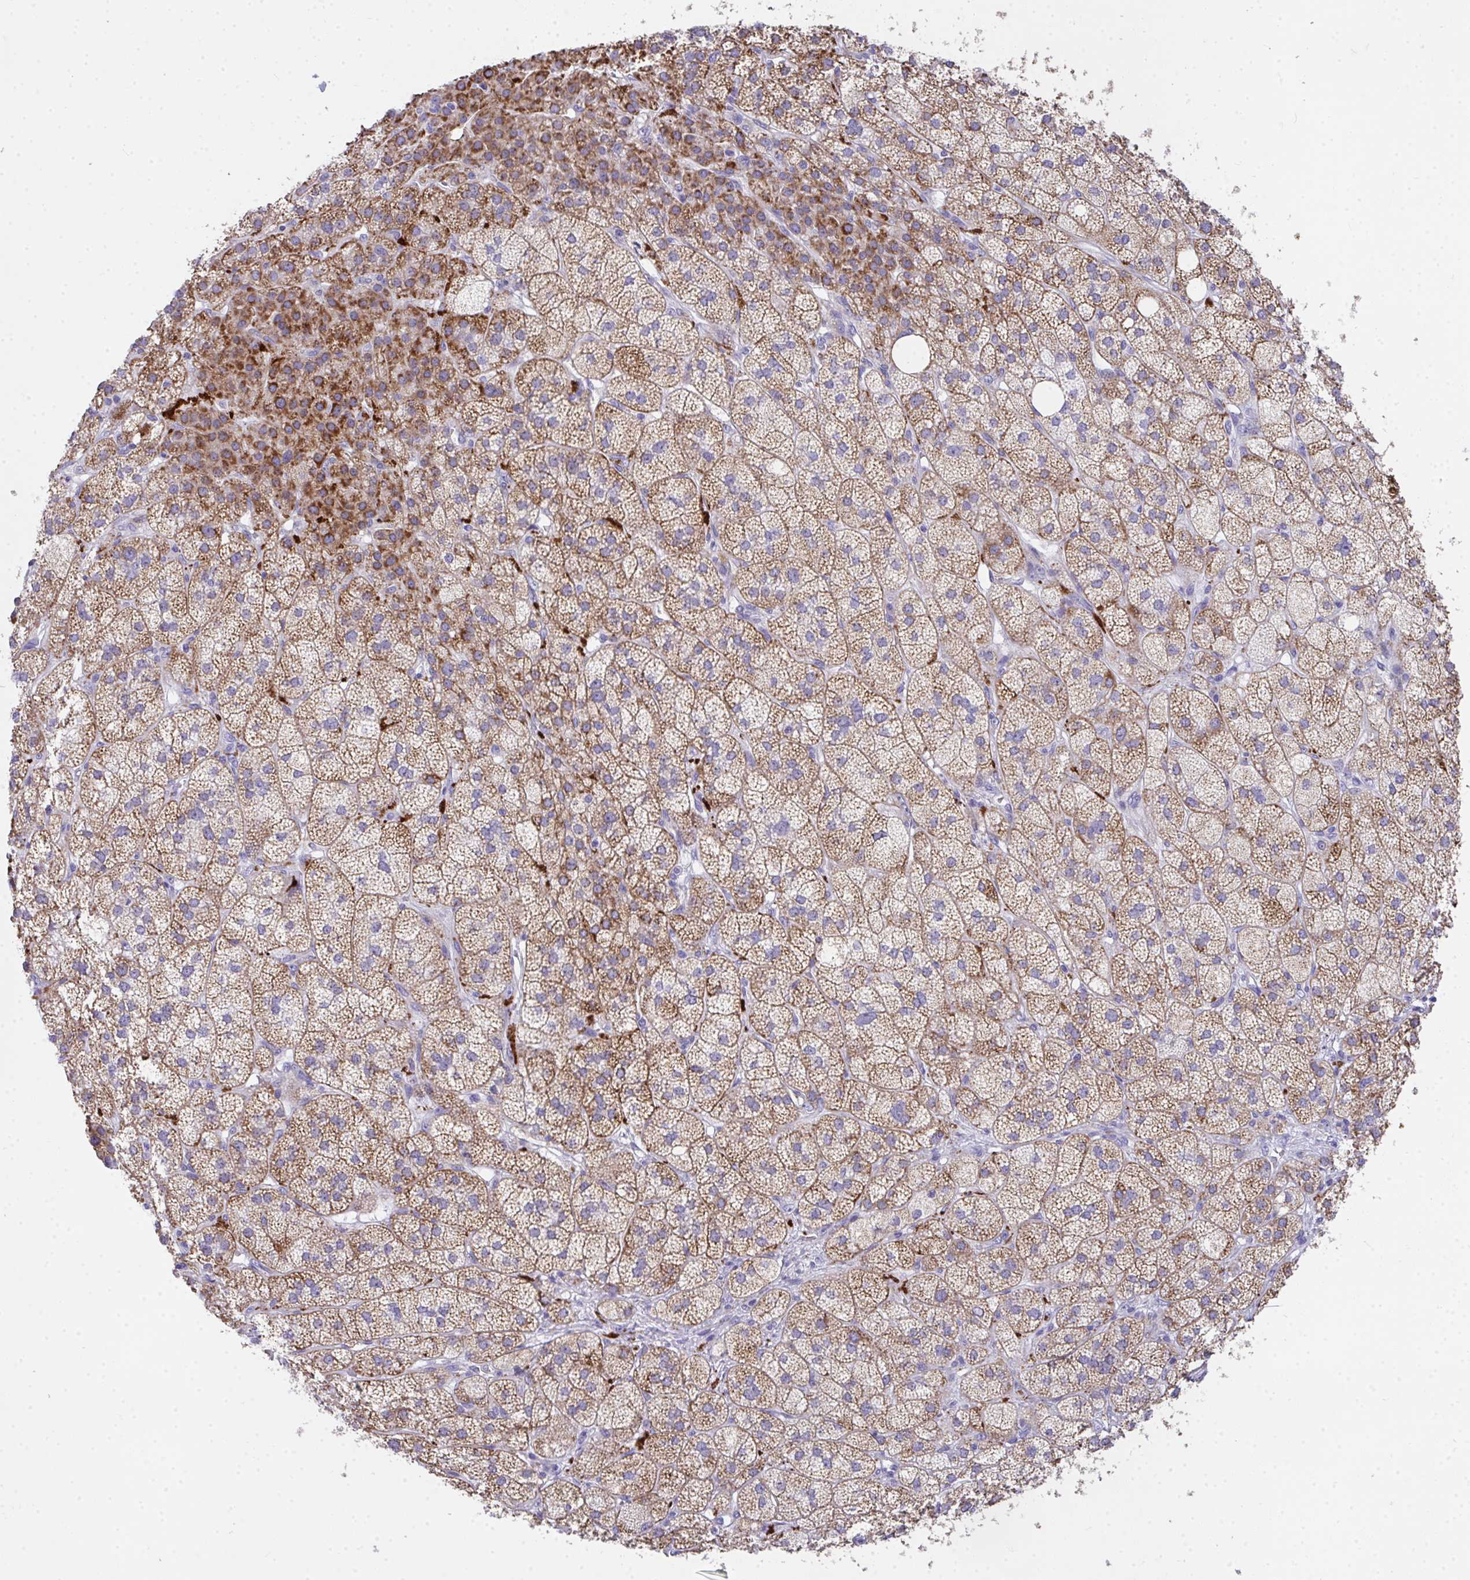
{"staining": {"intensity": "strong", "quantity": ">75%", "location": "cytoplasmic/membranous"}, "tissue": "adrenal gland", "cell_type": "Glandular cells", "image_type": "normal", "snomed": [{"axis": "morphology", "description": "Normal tissue, NOS"}, {"axis": "topography", "description": "Adrenal gland"}], "caption": "A high-resolution micrograph shows immunohistochemistry (IHC) staining of benign adrenal gland, which displays strong cytoplasmic/membranous expression in approximately >75% of glandular cells. (Brightfield microscopy of DAB IHC at high magnification).", "gene": "COA5", "patient": {"sex": "female", "age": 60}}